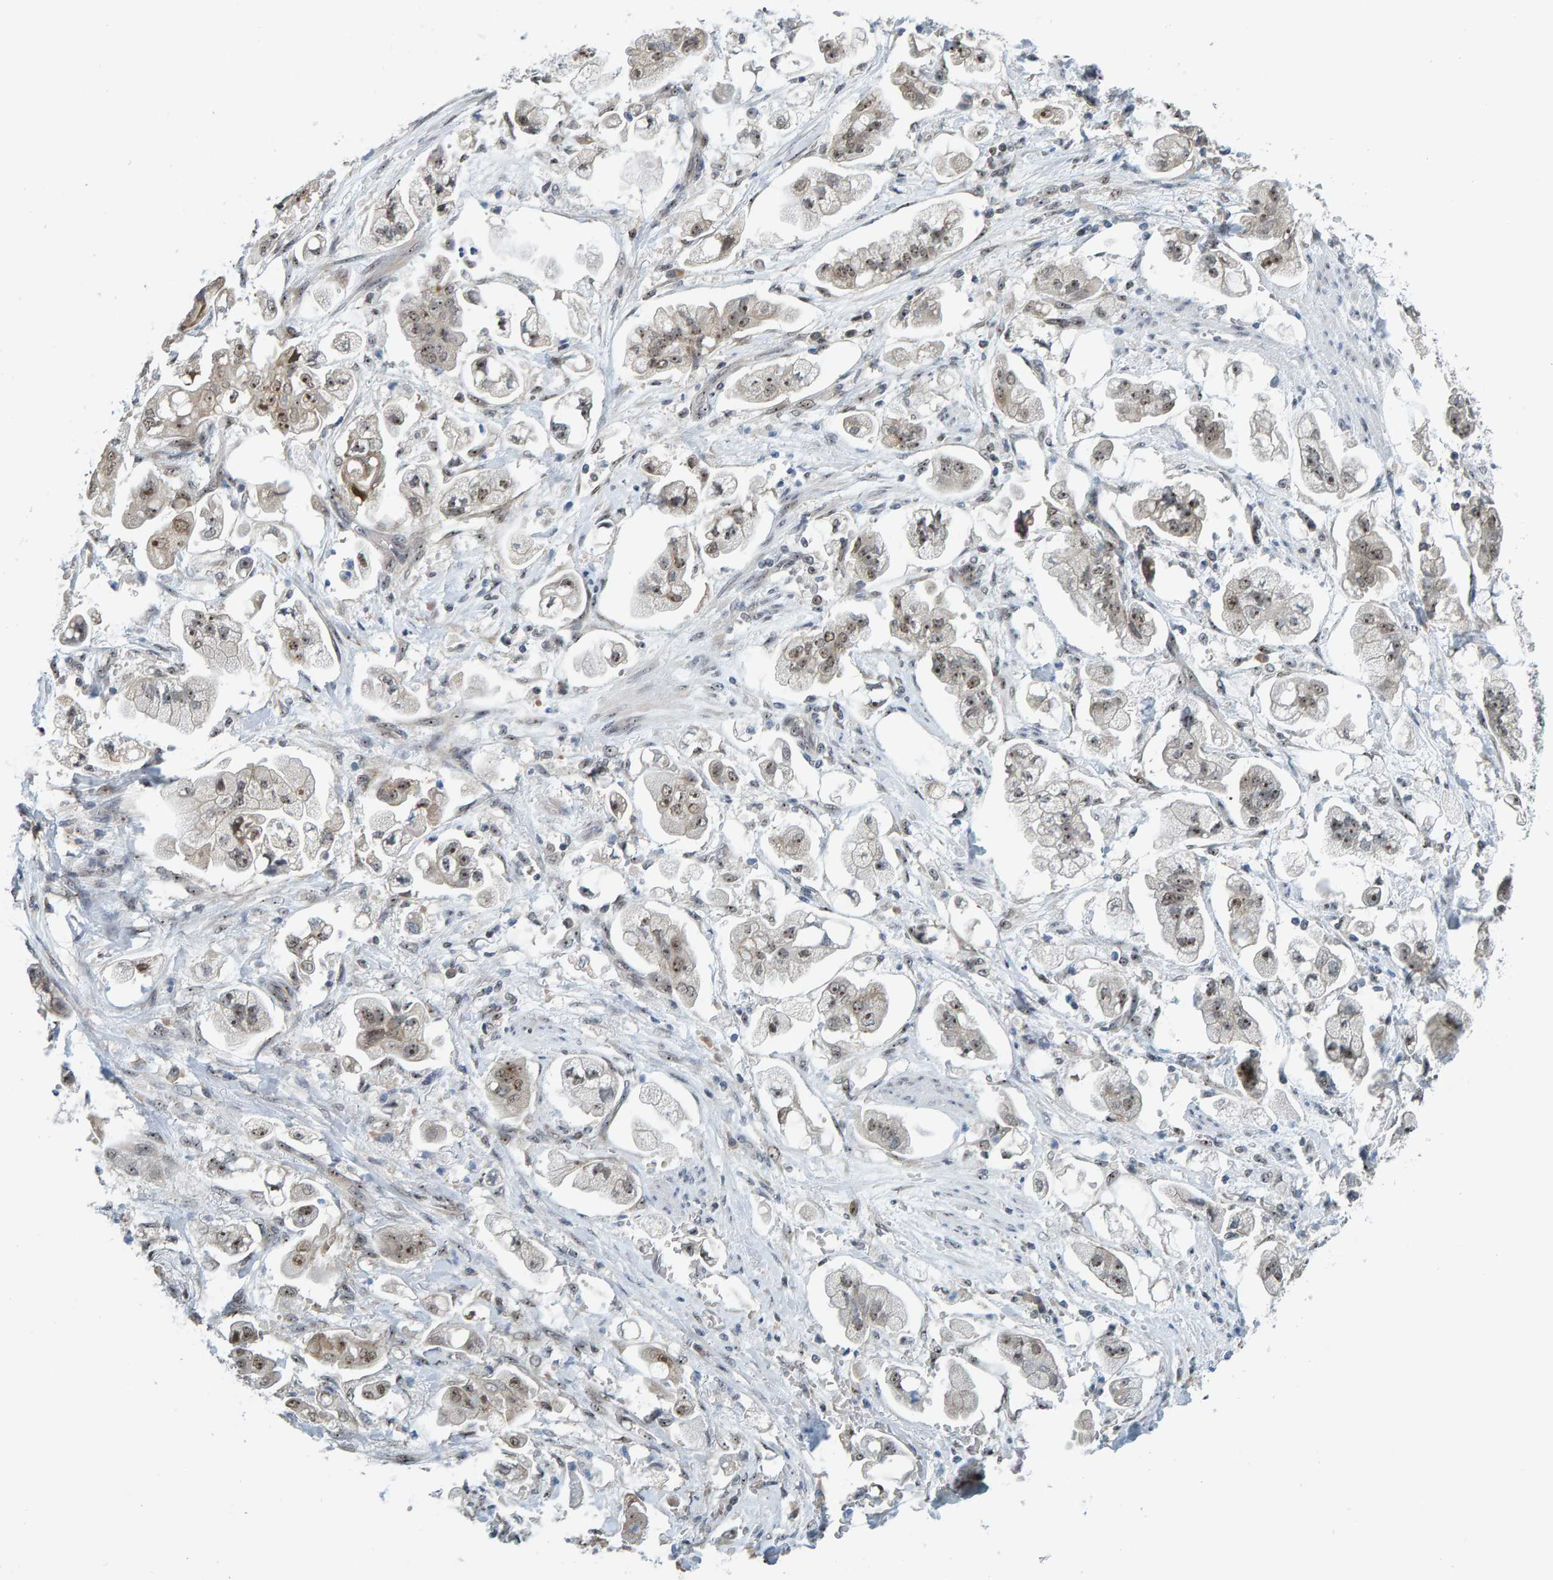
{"staining": {"intensity": "moderate", "quantity": ">75%", "location": "nuclear"}, "tissue": "stomach cancer", "cell_type": "Tumor cells", "image_type": "cancer", "snomed": [{"axis": "morphology", "description": "Adenocarcinoma, NOS"}, {"axis": "topography", "description": "Stomach"}], "caption": "Stomach cancer stained with IHC reveals moderate nuclear staining in about >75% of tumor cells.", "gene": "POLR1E", "patient": {"sex": "male", "age": 62}}